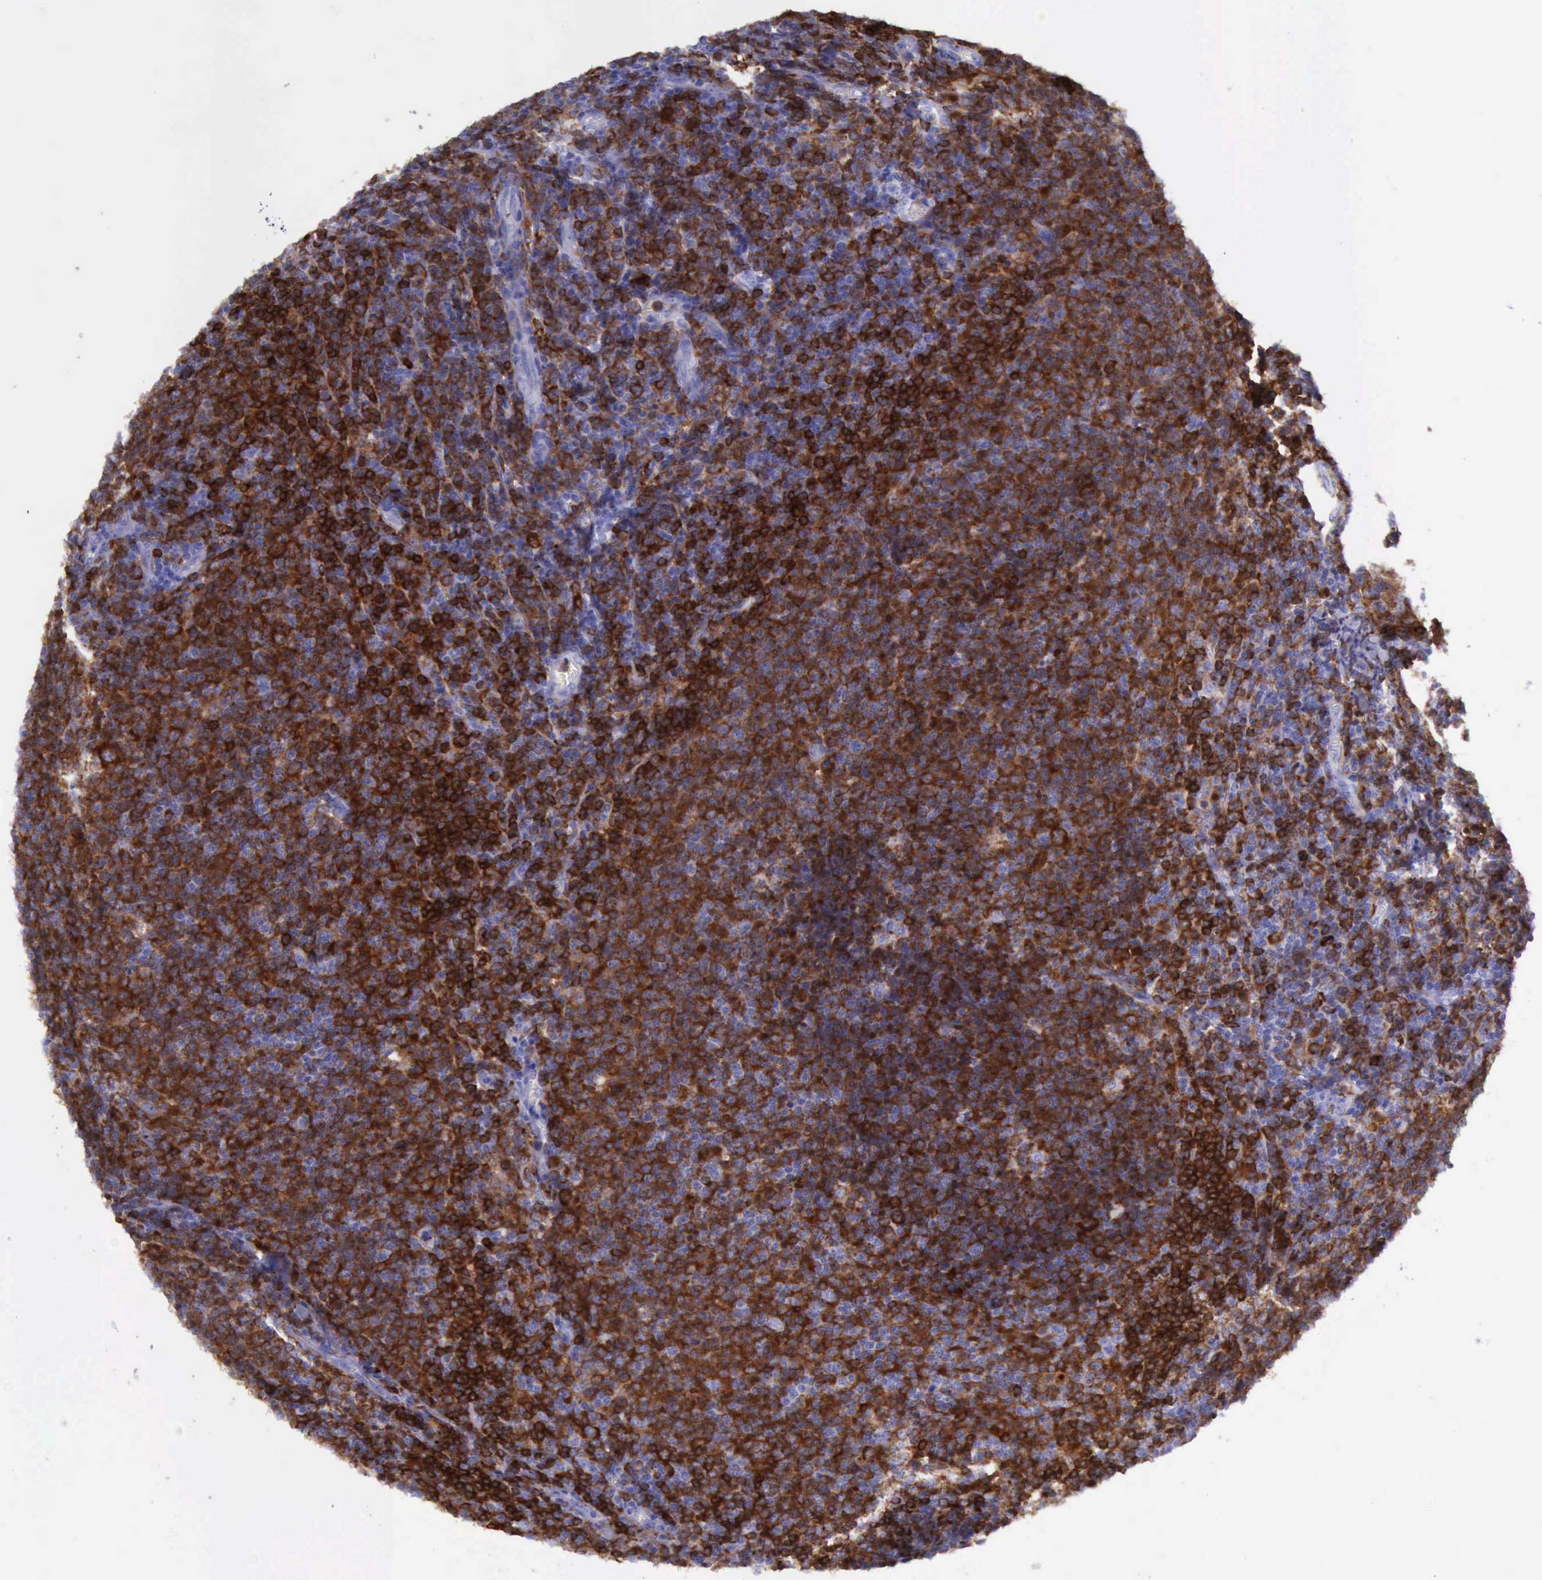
{"staining": {"intensity": "strong", "quantity": ">75%", "location": "cytoplasmic/membranous"}, "tissue": "lymphoma", "cell_type": "Tumor cells", "image_type": "cancer", "snomed": [{"axis": "morphology", "description": "Malignant lymphoma, non-Hodgkin's type, Low grade"}, {"axis": "topography", "description": "Lymph node"}], "caption": "A high amount of strong cytoplasmic/membranous positivity is seen in about >75% of tumor cells in low-grade malignant lymphoma, non-Hodgkin's type tissue. (DAB IHC, brown staining for protein, blue staining for nuclei).", "gene": "BTK", "patient": {"sex": "male", "age": 74}}